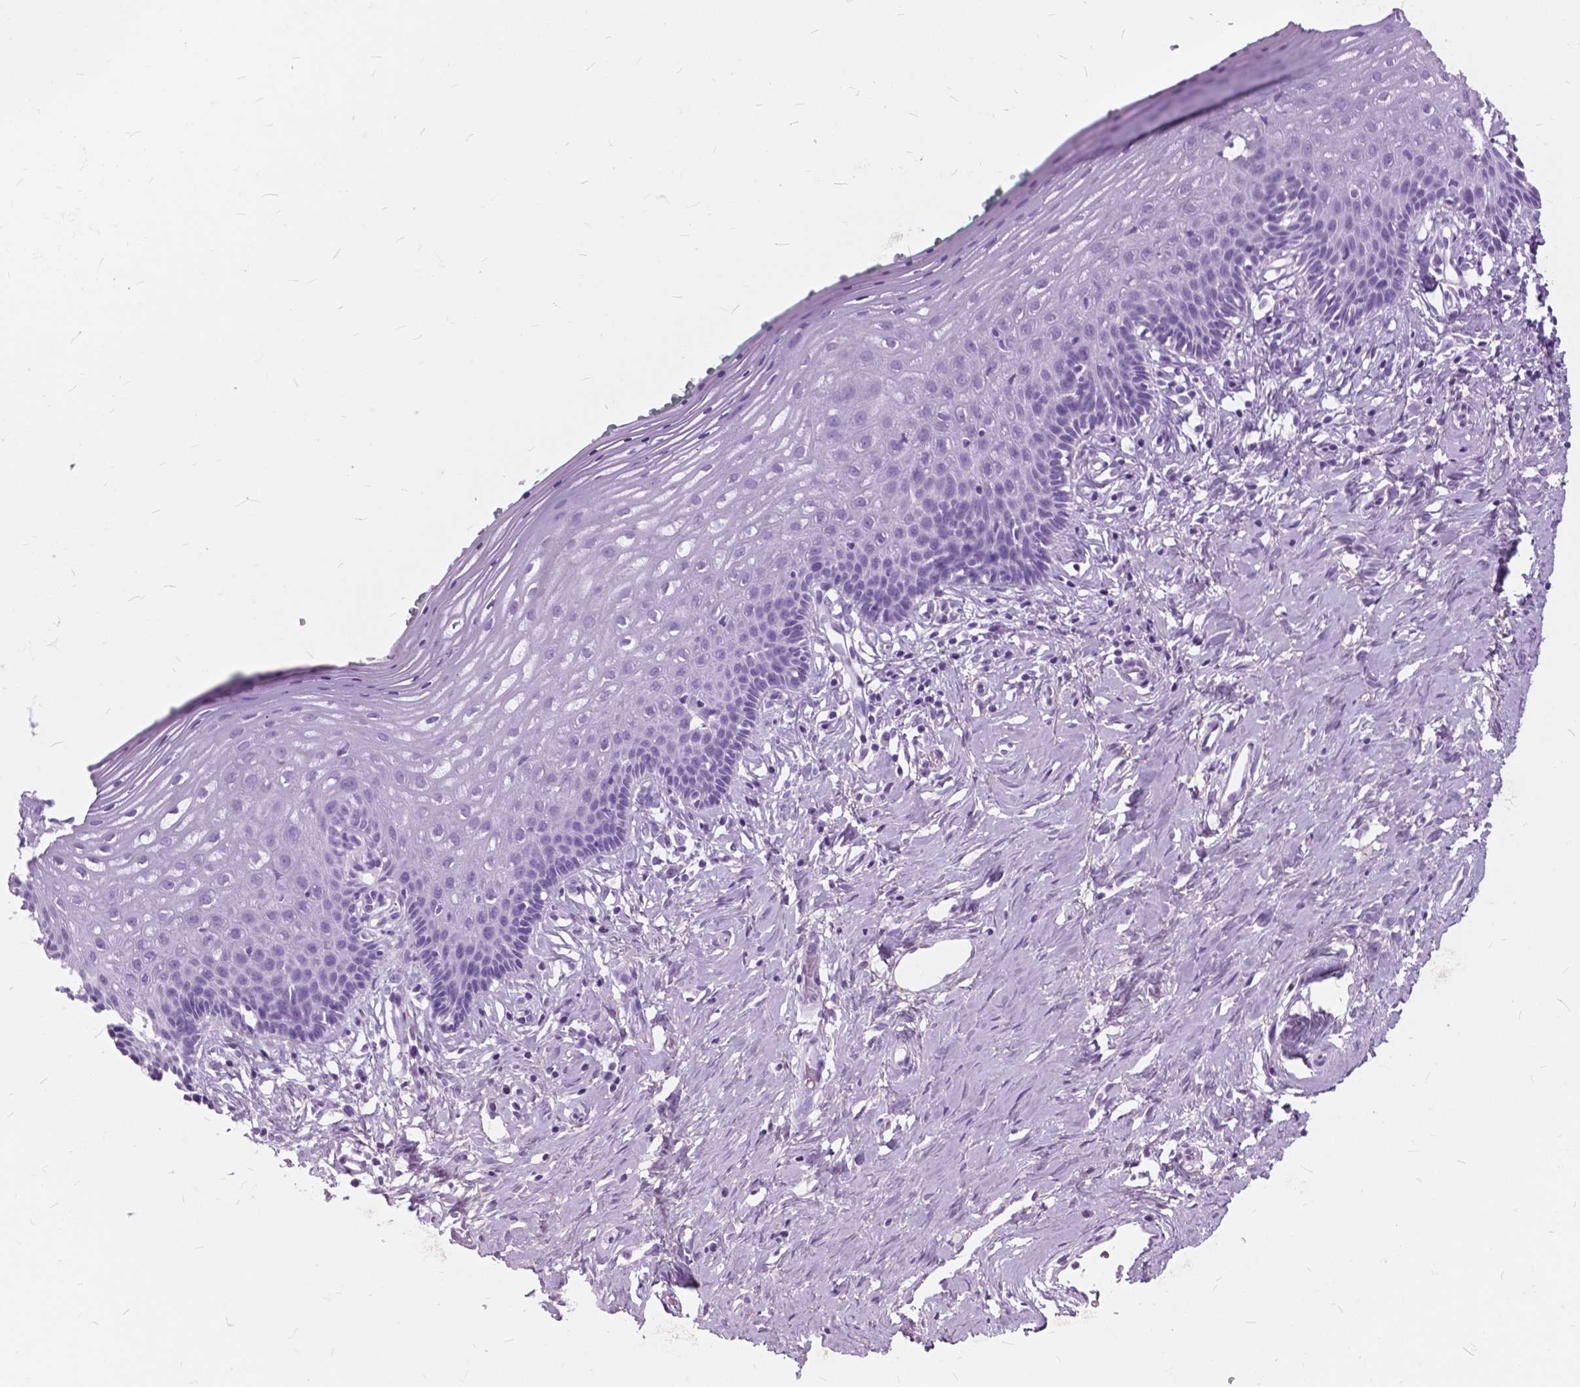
{"staining": {"intensity": "negative", "quantity": "none", "location": "none"}, "tissue": "vagina", "cell_type": "Squamous epithelial cells", "image_type": "normal", "snomed": [{"axis": "morphology", "description": "Normal tissue, NOS"}, {"axis": "topography", "description": "Vagina"}], "caption": "Squamous epithelial cells show no significant staining in benign vagina.", "gene": "GDF9", "patient": {"sex": "female", "age": 42}}